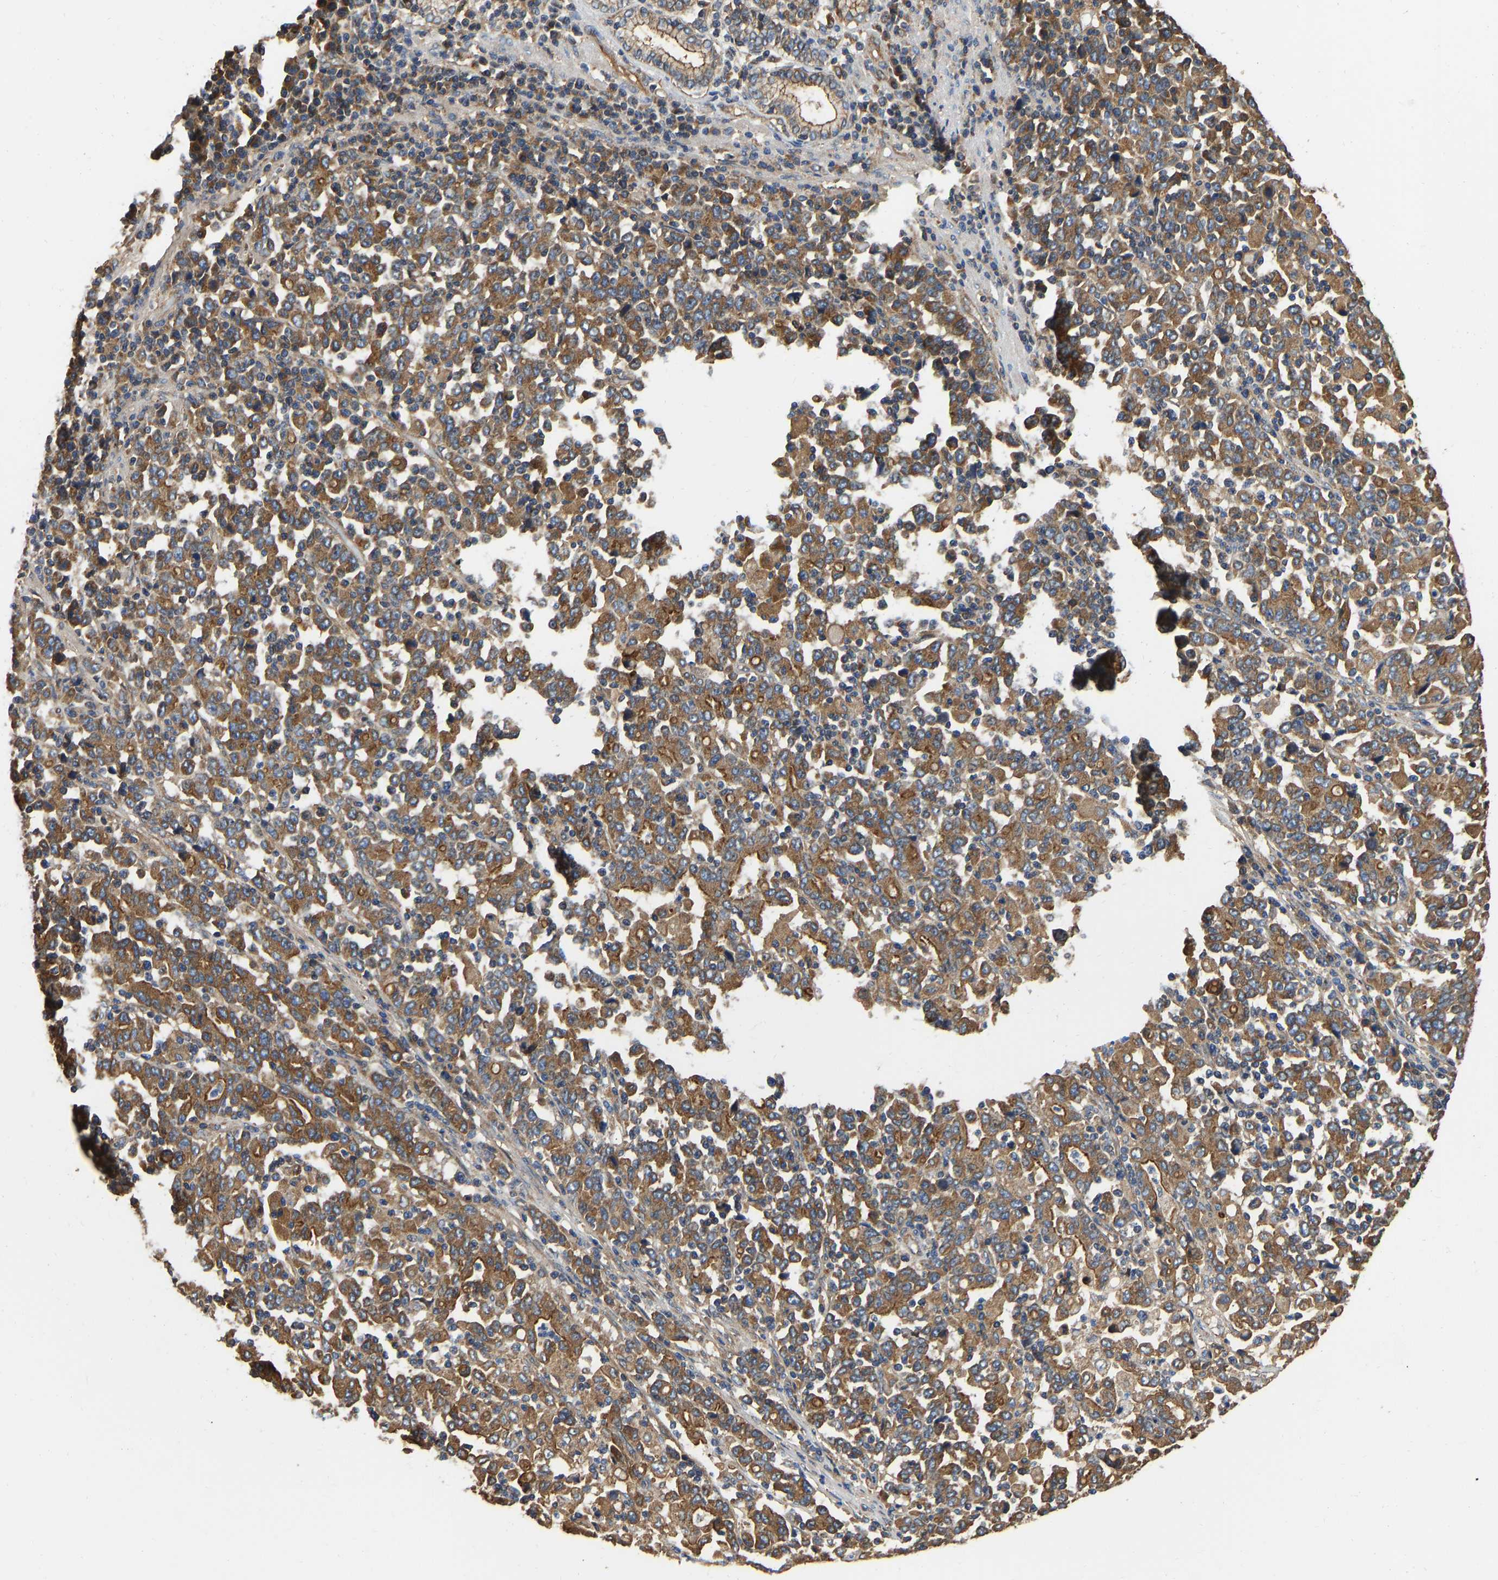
{"staining": {"intensity": "moderate", "quantity": ">75%", "location": "cytoplasmic/membranous"}, "tissue": "stomach cancer", "cell_type": "Tumor cells", "image_type": "cancer", "snomed": [{"axis": "morphology", "description": "Adenocarcinoma, NOS"}, {"axis": "topography", "description": "Stomach, upper"}], "caption": "High-power microscopy captured an IHC photomicrograph of adenocarcinoma (stomach), revealing moderate cytoplasmic/membranous positivity in approximately >75% of tumor cells.", "gene": "FLNB", "patient": {"sex": "male", "age": 69}}